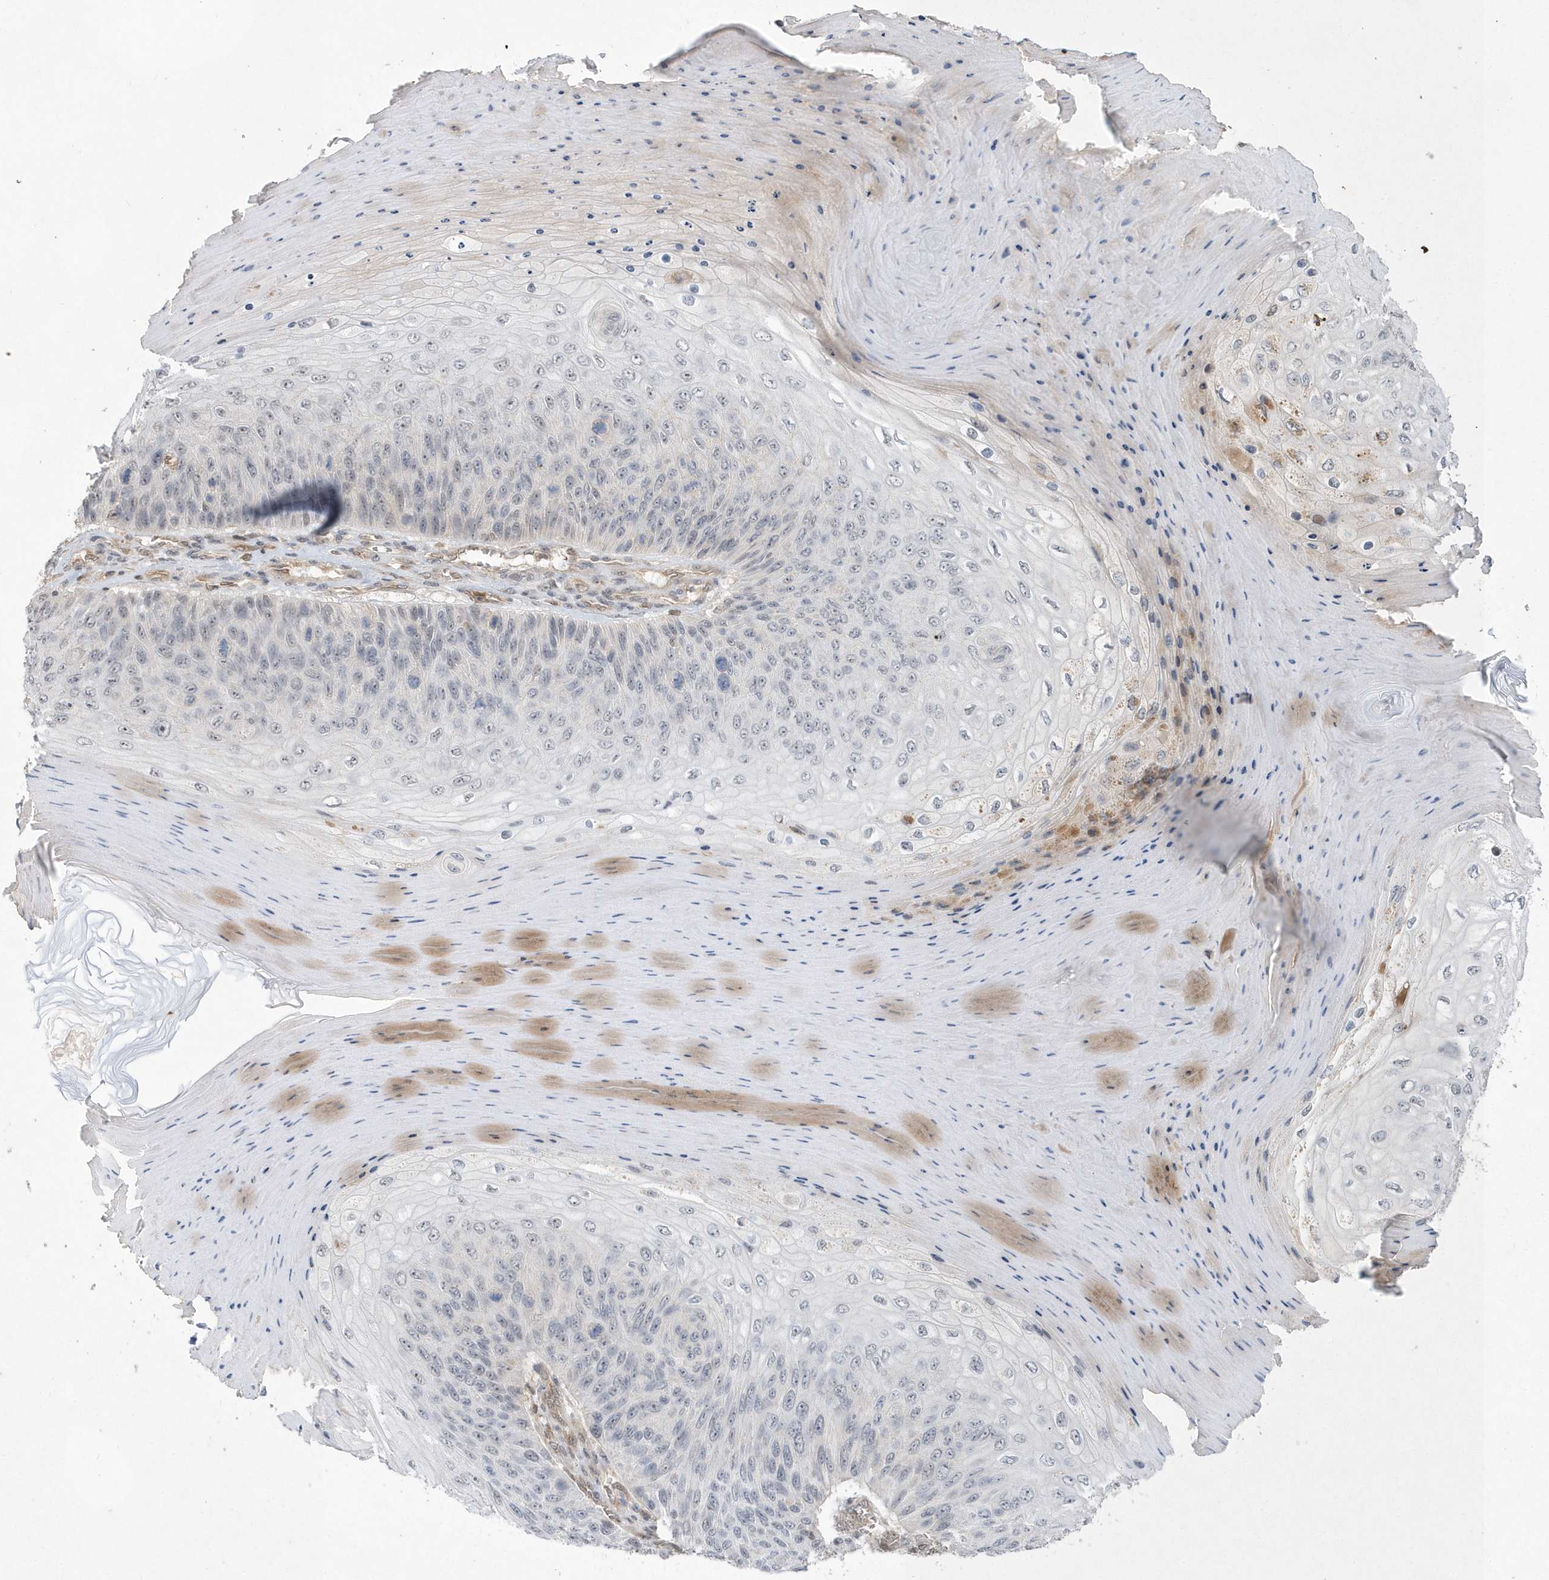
{"staining": {"intensity": "negative", "quantity": "none", "location": "none"}, "tissue": "skin cancer", "cell_type": "Tumor cells", "image_type": "cancer", "snomed": [{"axis": "morphology", "description": "Squamous cell carcinoma, NOS"}, {"axis": "topography", "description": "Skin"}], "caption": "The micrograph shows no staining of tumor cells in skin cancer.", "gene": "TMEM132B", "patient": {"sex": "female", "age": 88}}